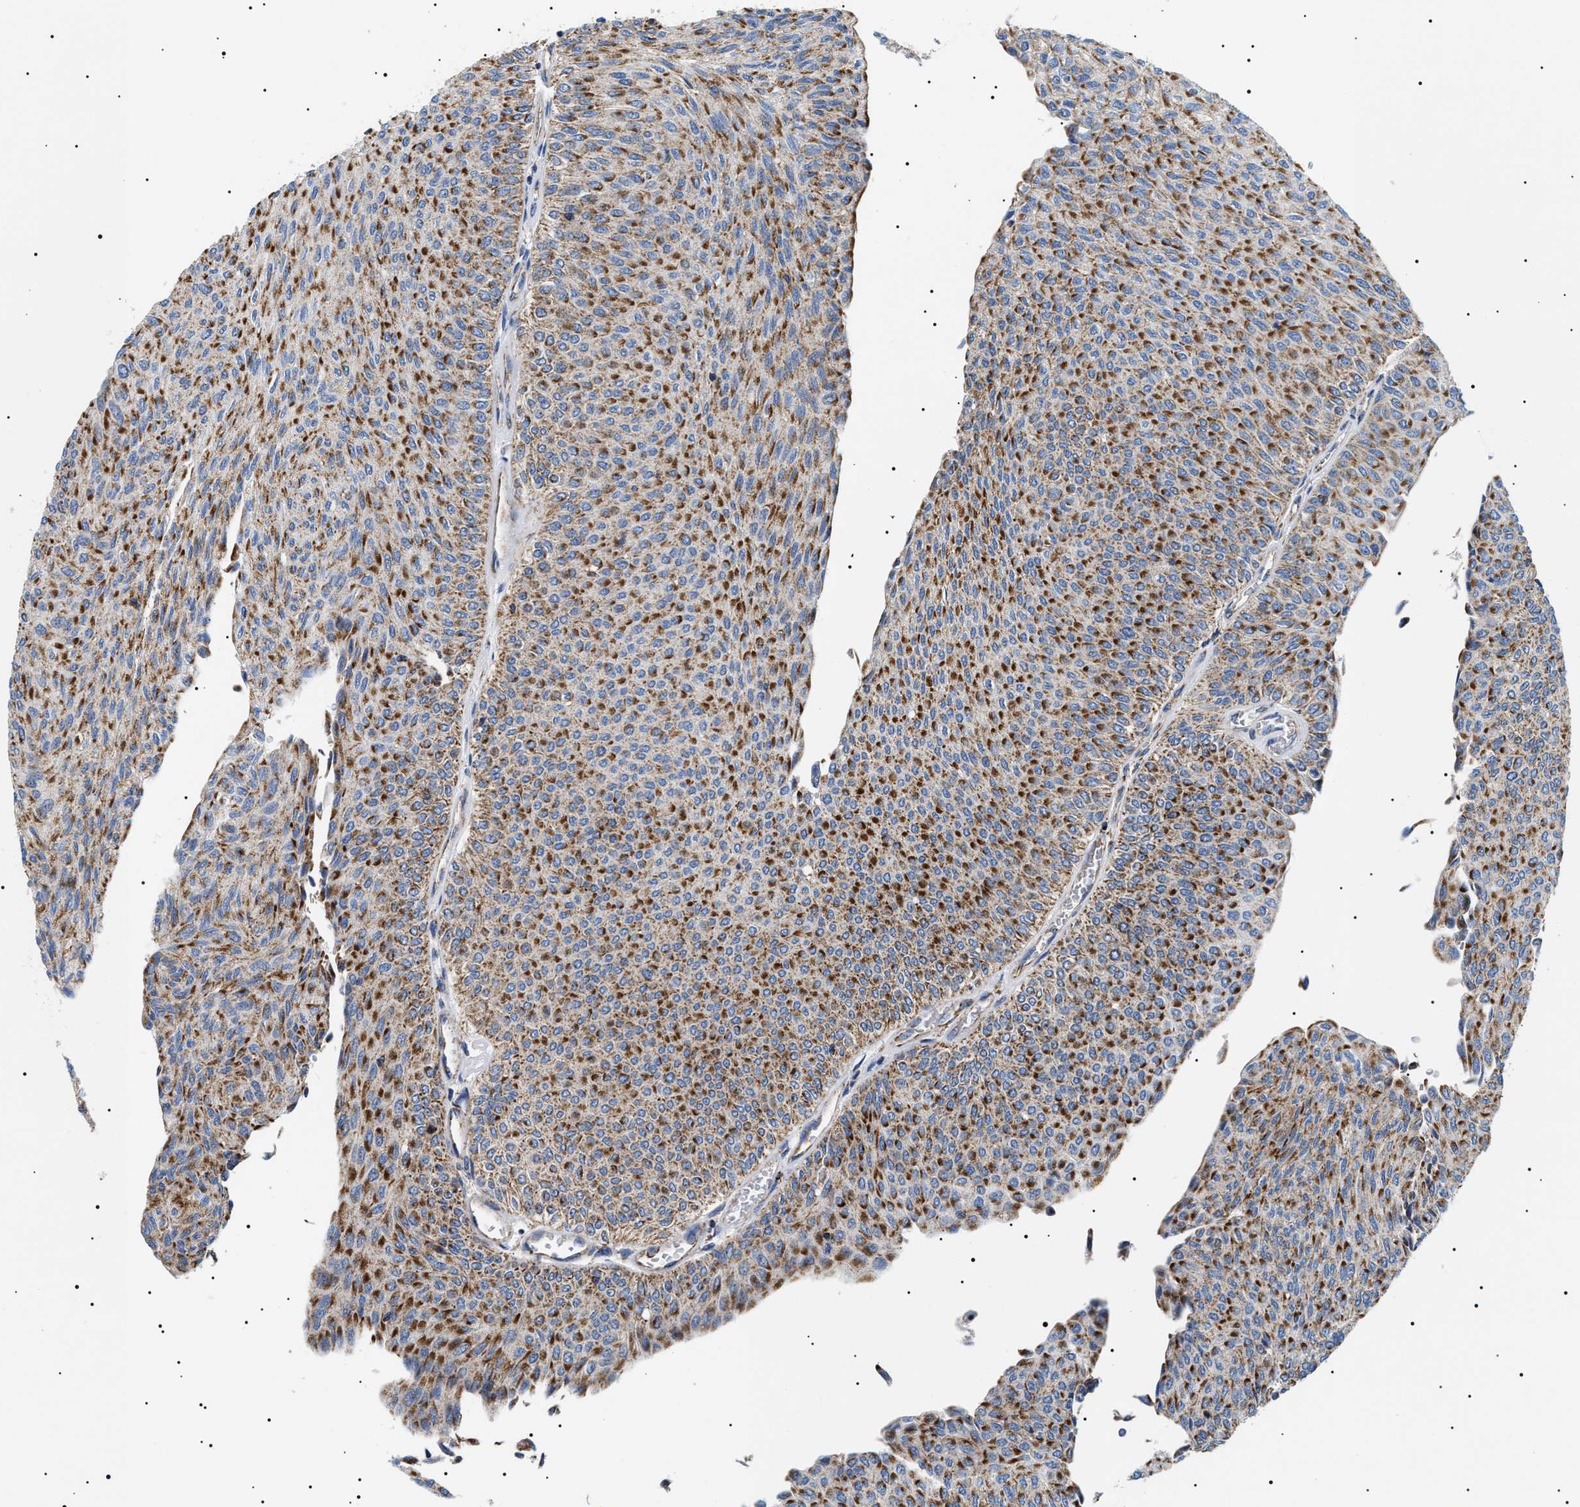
{"staining": {"intensity": "strong", "quantity": ">75%", "location": "cytoplasmic/membranous"}, "tissue": "urothelial cancer", "cell_type": "Tumor cells", "image_type": "cancer", "snomed": [{"axis": "morphology", "description": "Urothelial carcinoma, Low grade"}, {"axis": "topography", "description": "Urinary bladder"}], "caption": "Urothelial cancer stained with immunohistochemistry (IHC) shows strong cytoplasmic/membranous expression in about >75% of tumor cells. The protein is shown in brown color, while the nuclei are stained blue.", "gene": "OXSM", "patient": {"sex": "male", "age": 78}}